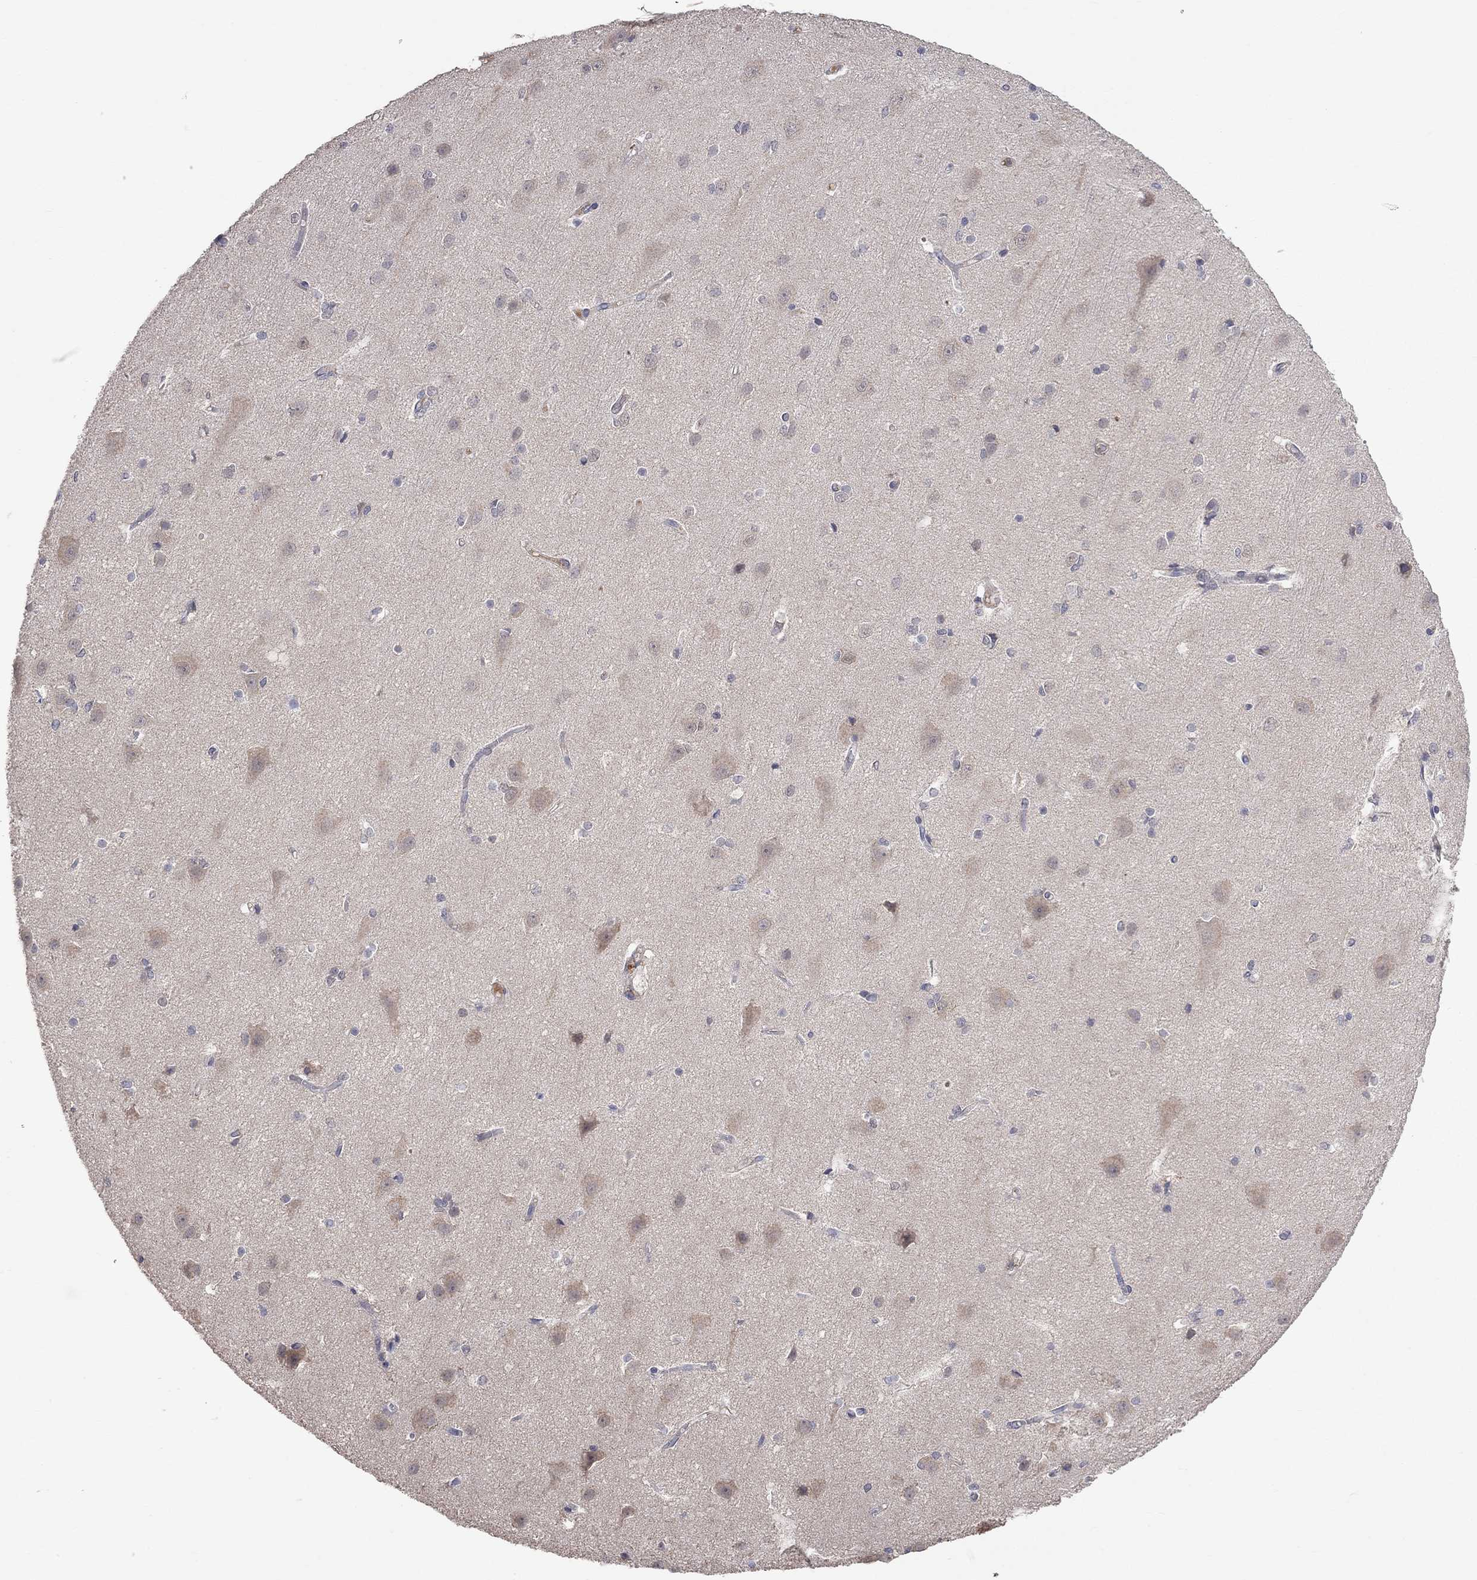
{"staining": {"intensity": "negative", "quantity": "none", "location": "none"}, "tissue": "cerebral cortex", "cell_type": "Endothelial cells", "image_type": "normal", "snomed": [{"axis": "morphology", "description": "Normal tissue, NOS"}, {"axis": "topography", "description": "Cerebral cortex"}], "caption": "DAB (3,3'-diaminobenzidine) immunohistochemical staining of unremarkable cerebral cortex reveals no significant positivity in endothelial cells.", "gene": "HTR6", "patient": {"sex": "male", "age": 37}}